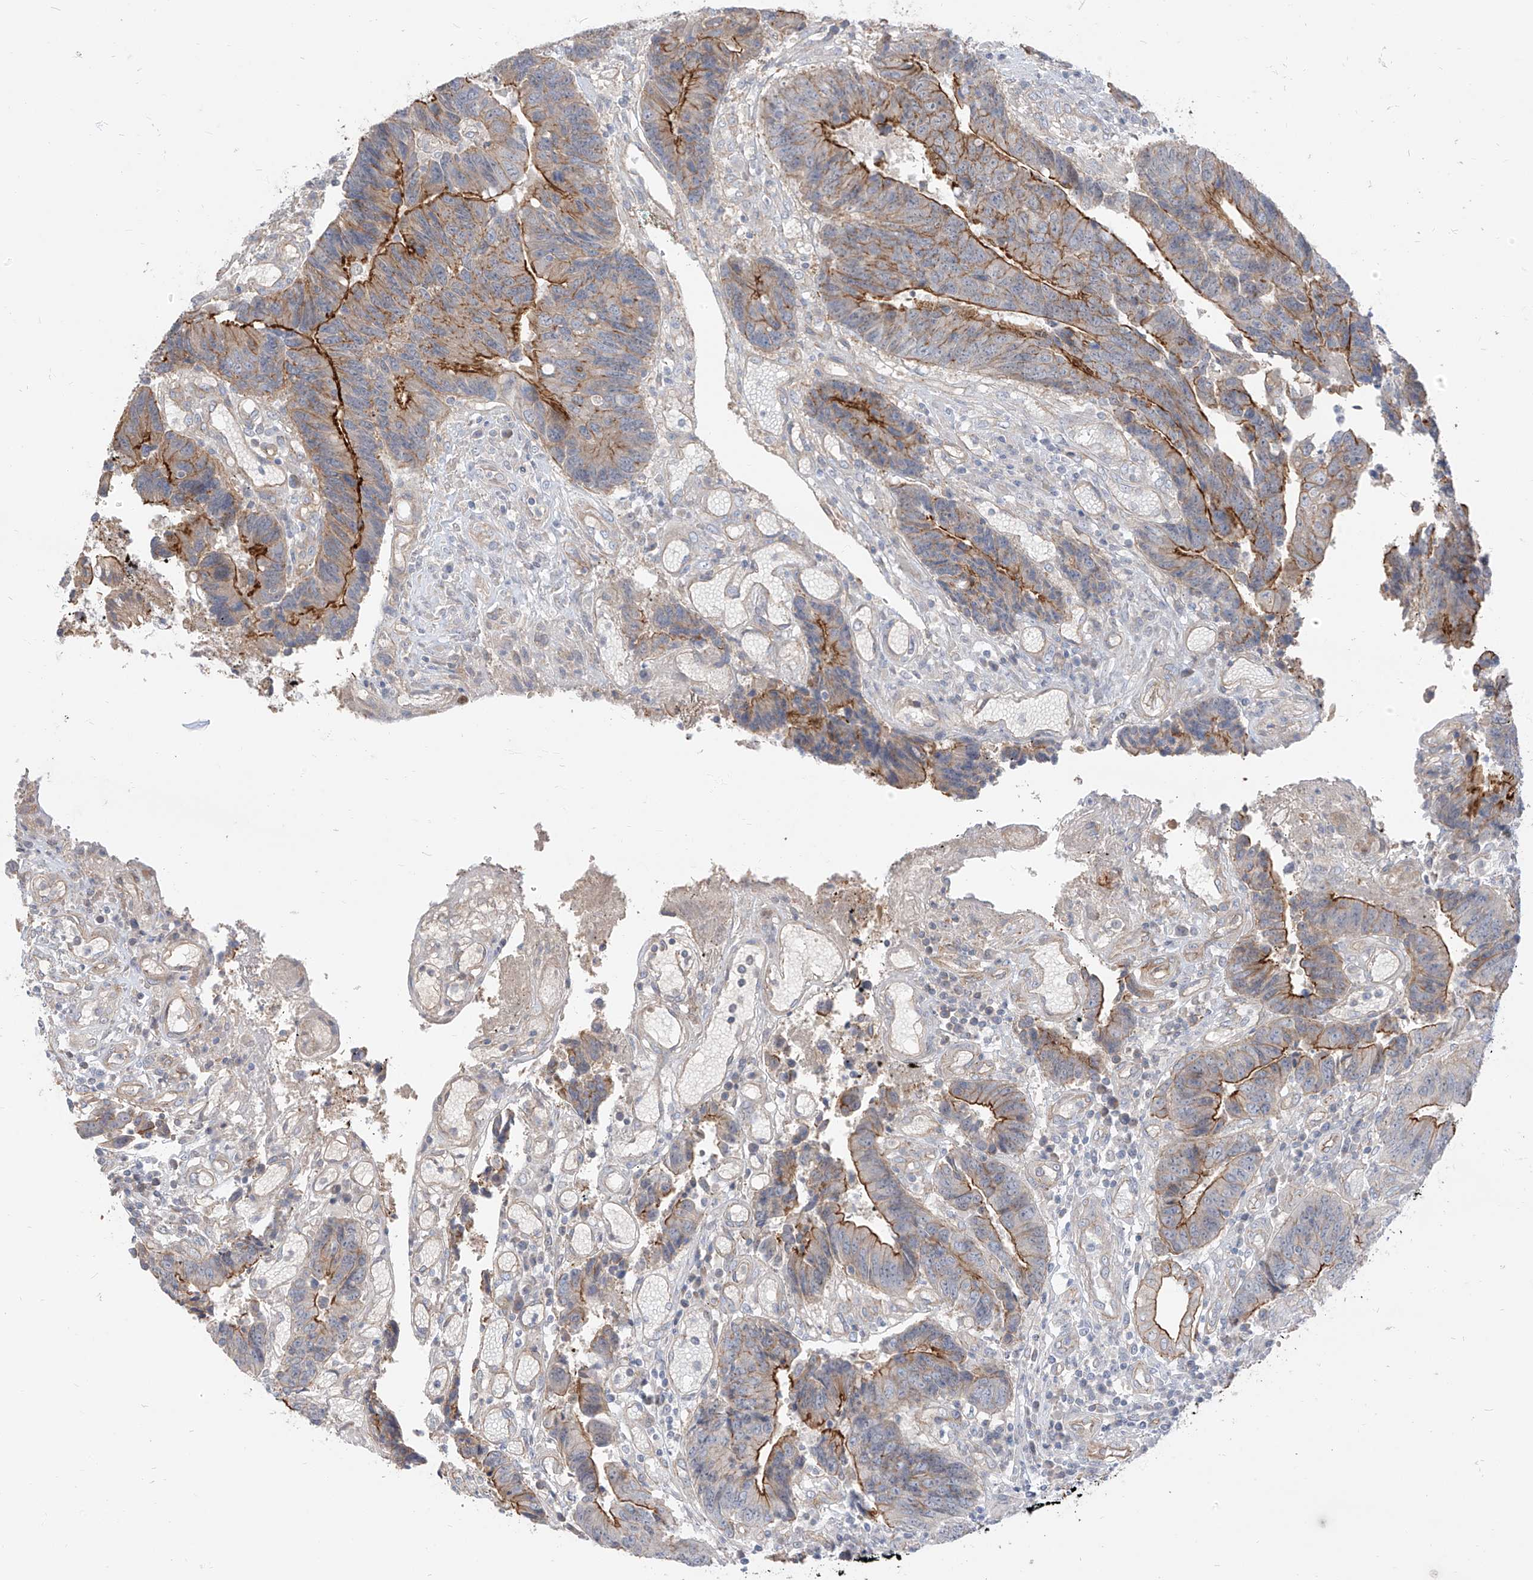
{"staining": {"intensity": "strong", "quantity": "25%-75%", "location": "cytoplasmic/membranous"}, "tissue": "colorectal cancer", "cell_type": "Tumor cells", "image_type": "cancer", "snomed": [{"axis": "morphology", "description": "Adenocarcinoma, NOS"}, {"axis": "topography", "description": "Rectum"}], "caption": "A brown stain shows strong cytoplasmic/membranous positivity of a protein in colorectal adenocarcinoma tumor cells. The protein of interest is stained brown, and the nuclei are stained in blue (DAB IHC with brightfield microscopy, high magnification).", "gene": "EPHX4", "patient": {"sex": "male", "age": 84}}